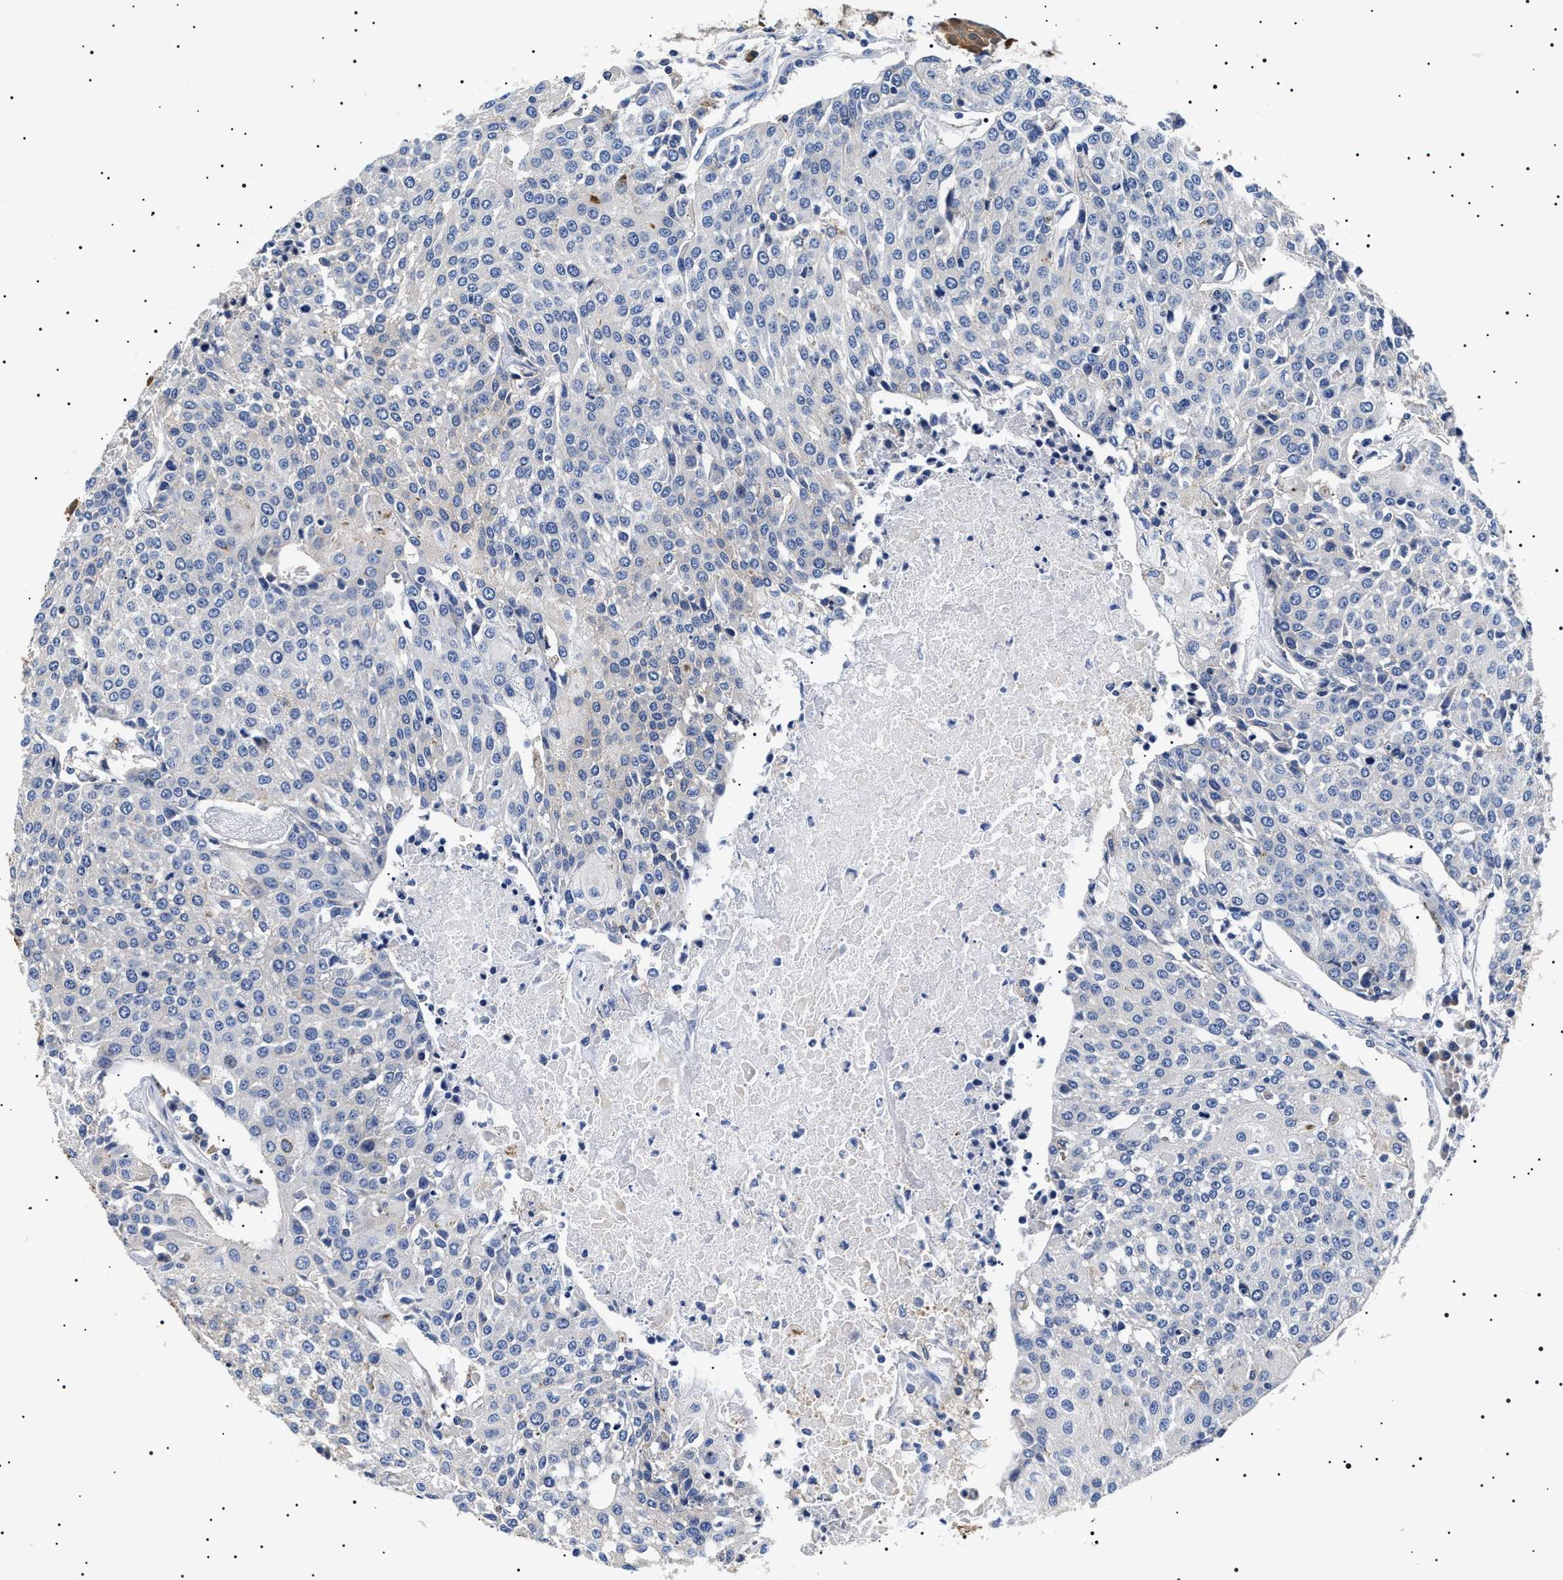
{"staining": {"intensity": "negative", "quantity": "none", "location": "none"}, "tissue": "urothelial cancer", "cell_type": "Tumor cells", "image_type": "cancer", "snomed": [{"axis": "morphology", "description": "Urothelial carcinoma, High grade"}, {"axis": "topography", "description": "Urinary bladder"}], "caption": "Protein analysis of urothelial cancer displays no significant positivity in tumor cells.", "gene": "SLC4A7", "patient": {"sex": "female", "age": 85}}